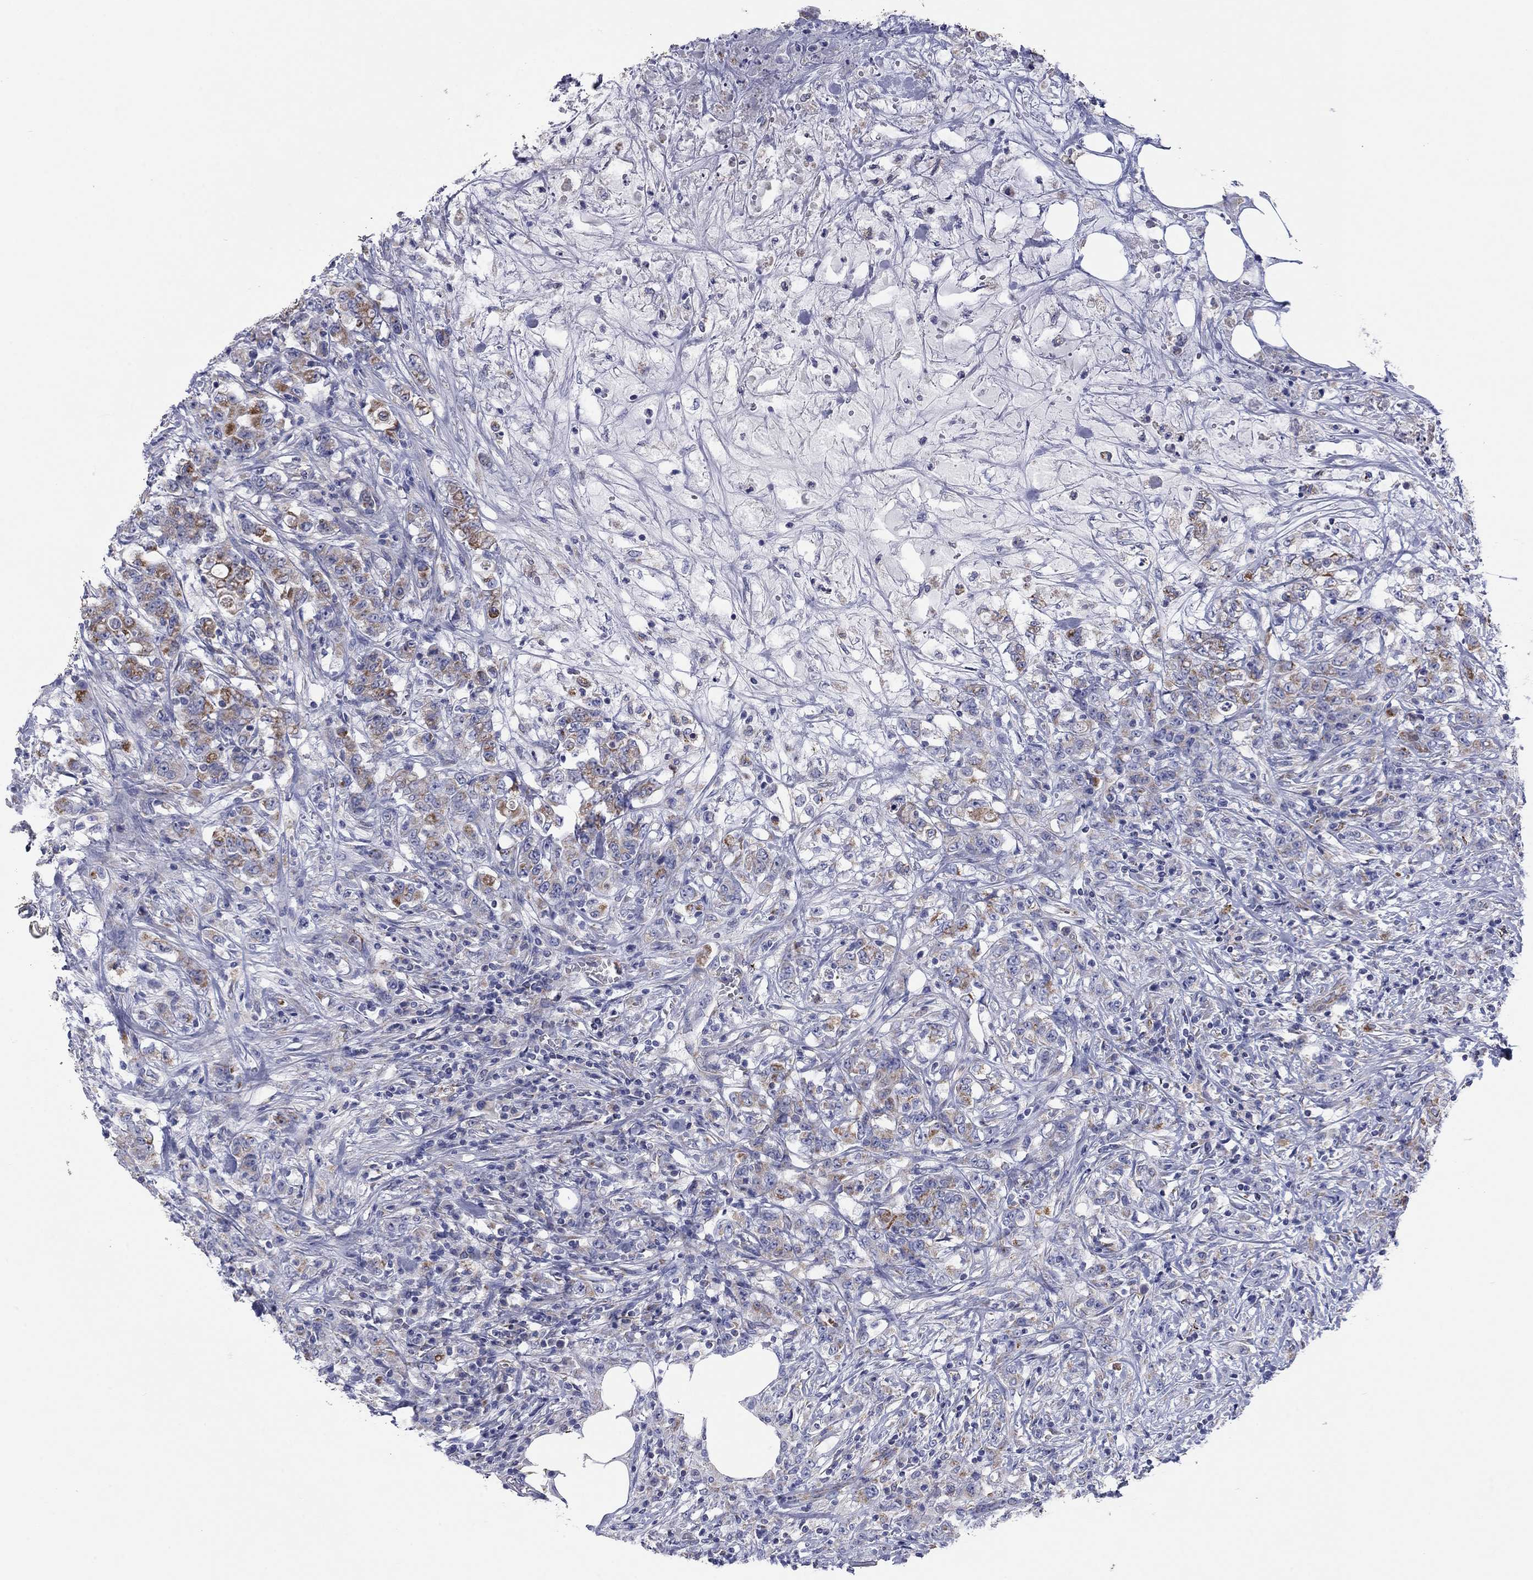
{"staining": {"intensity": "moderate", "quantity": "<25%", "location": "cytoplasmic/membranous"}, "tissue": "colorectal cancer", "cell_type": "Tumor cells", "image_type": "cancer", "snomed": [{"axis": "morphology", "description": "Adenocarcinoma, NOS"}, {"axis": "topography", "description": "Colon"}], "caption": "Protein expression analysis of human colorectal cancer (adenocarcinoma) reveals moderate cytoplasmic/membranous expression in approximately <25% of tumor cells.", "gene": "MGST3", "patient": {"sex": "female", "age": 48}}